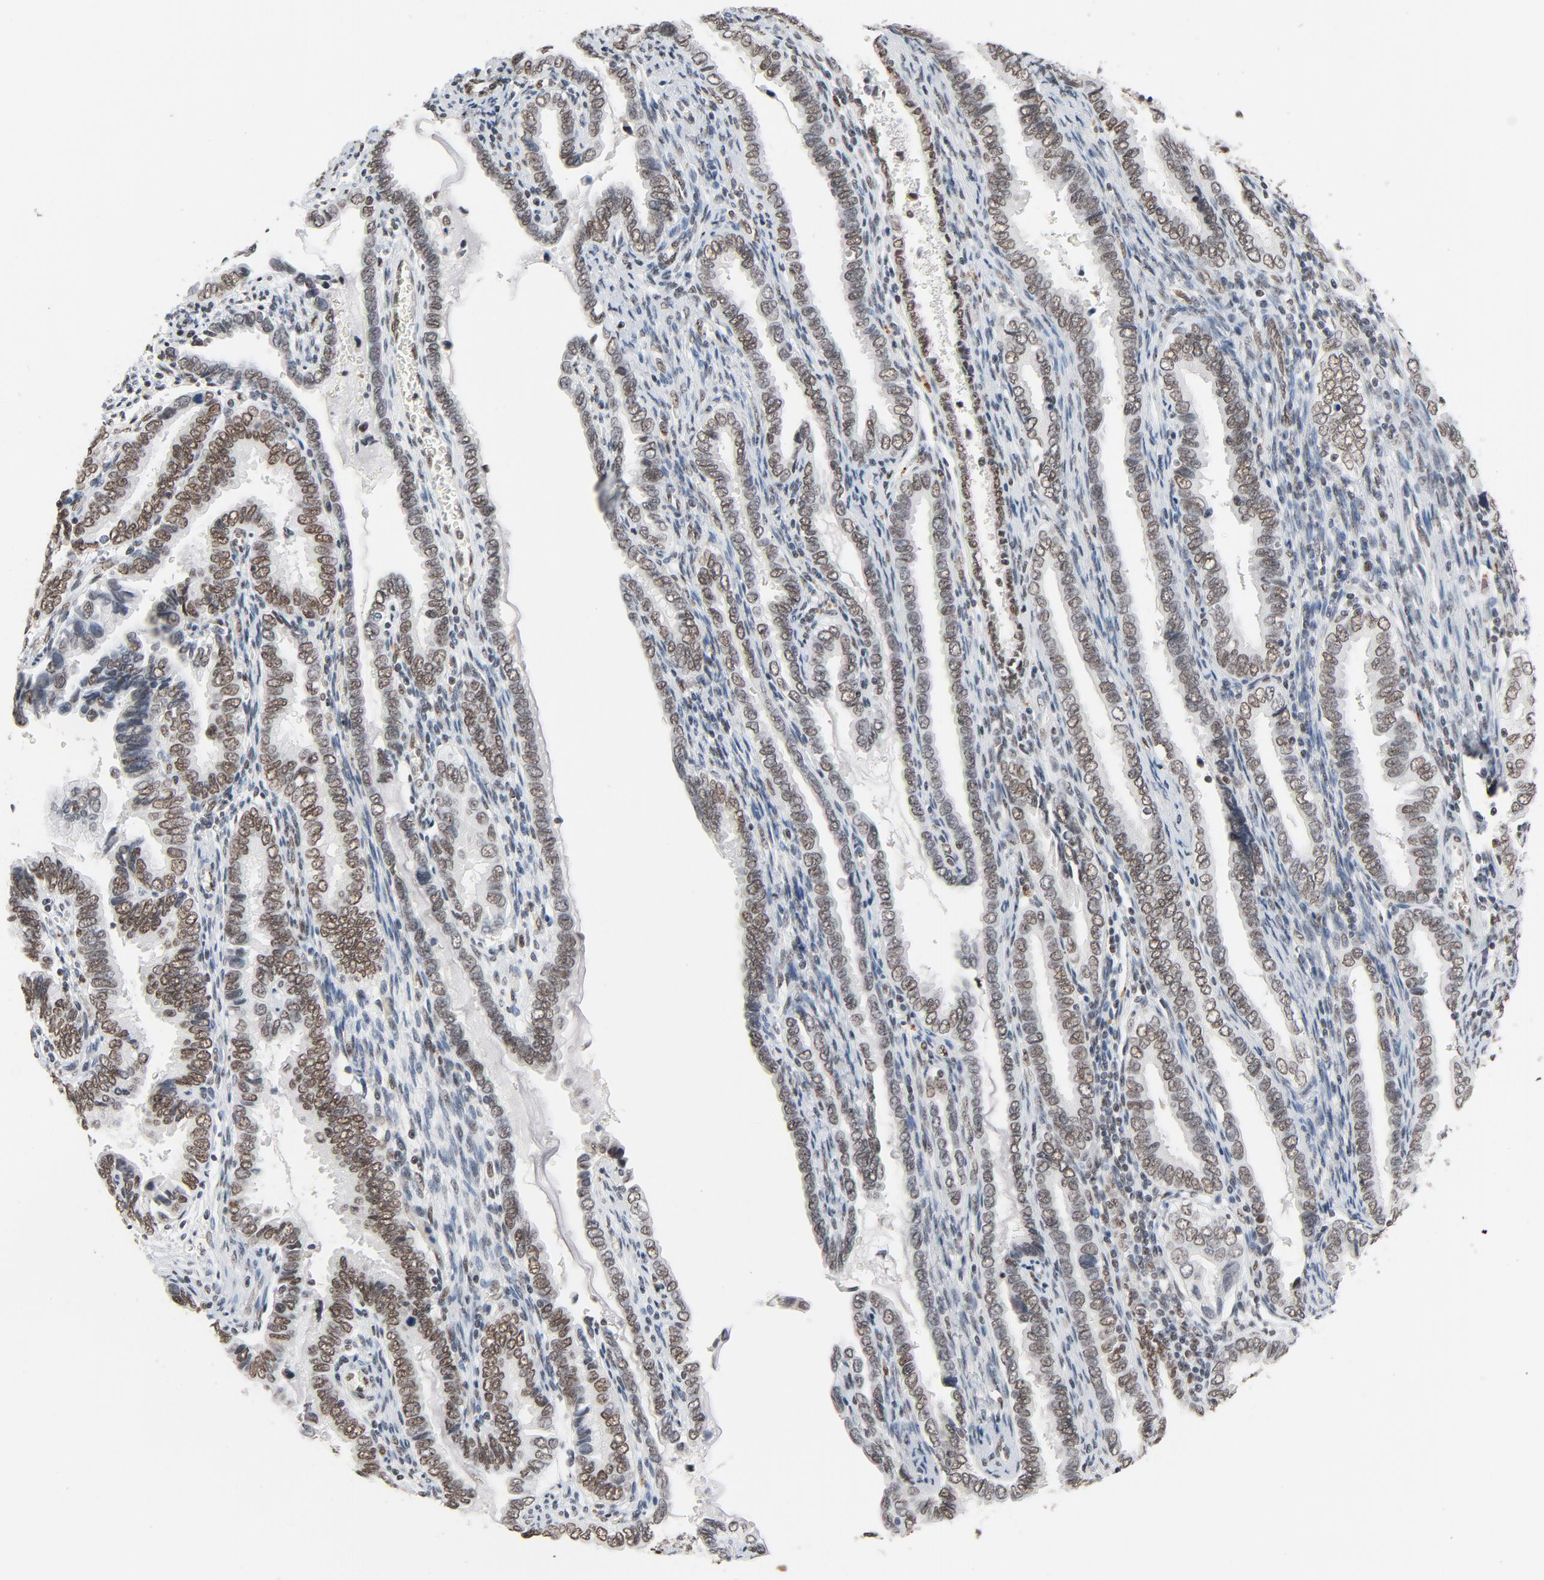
{"staining": {"intensity": "moderate", "quantity": ">75%", "location": "nuclear"}, "tissue": "cervical cancer", "cell_type": "Tumor cells", "image_type": "cancer", "snomed": [{"axis": "morphology", "description": "Adenocarcinoma, NOS"}, {"axis": "topography", "description": "Cervix"}], "caption": "The immunohistochemical stain labels moderate nuclear expression in tumor cells of cervical cancer tissue. (Brightfield microscopy of DAB IHC at high magnification).", "gene": "MRE11", "patient": {"sex": "female", "age": 49}}